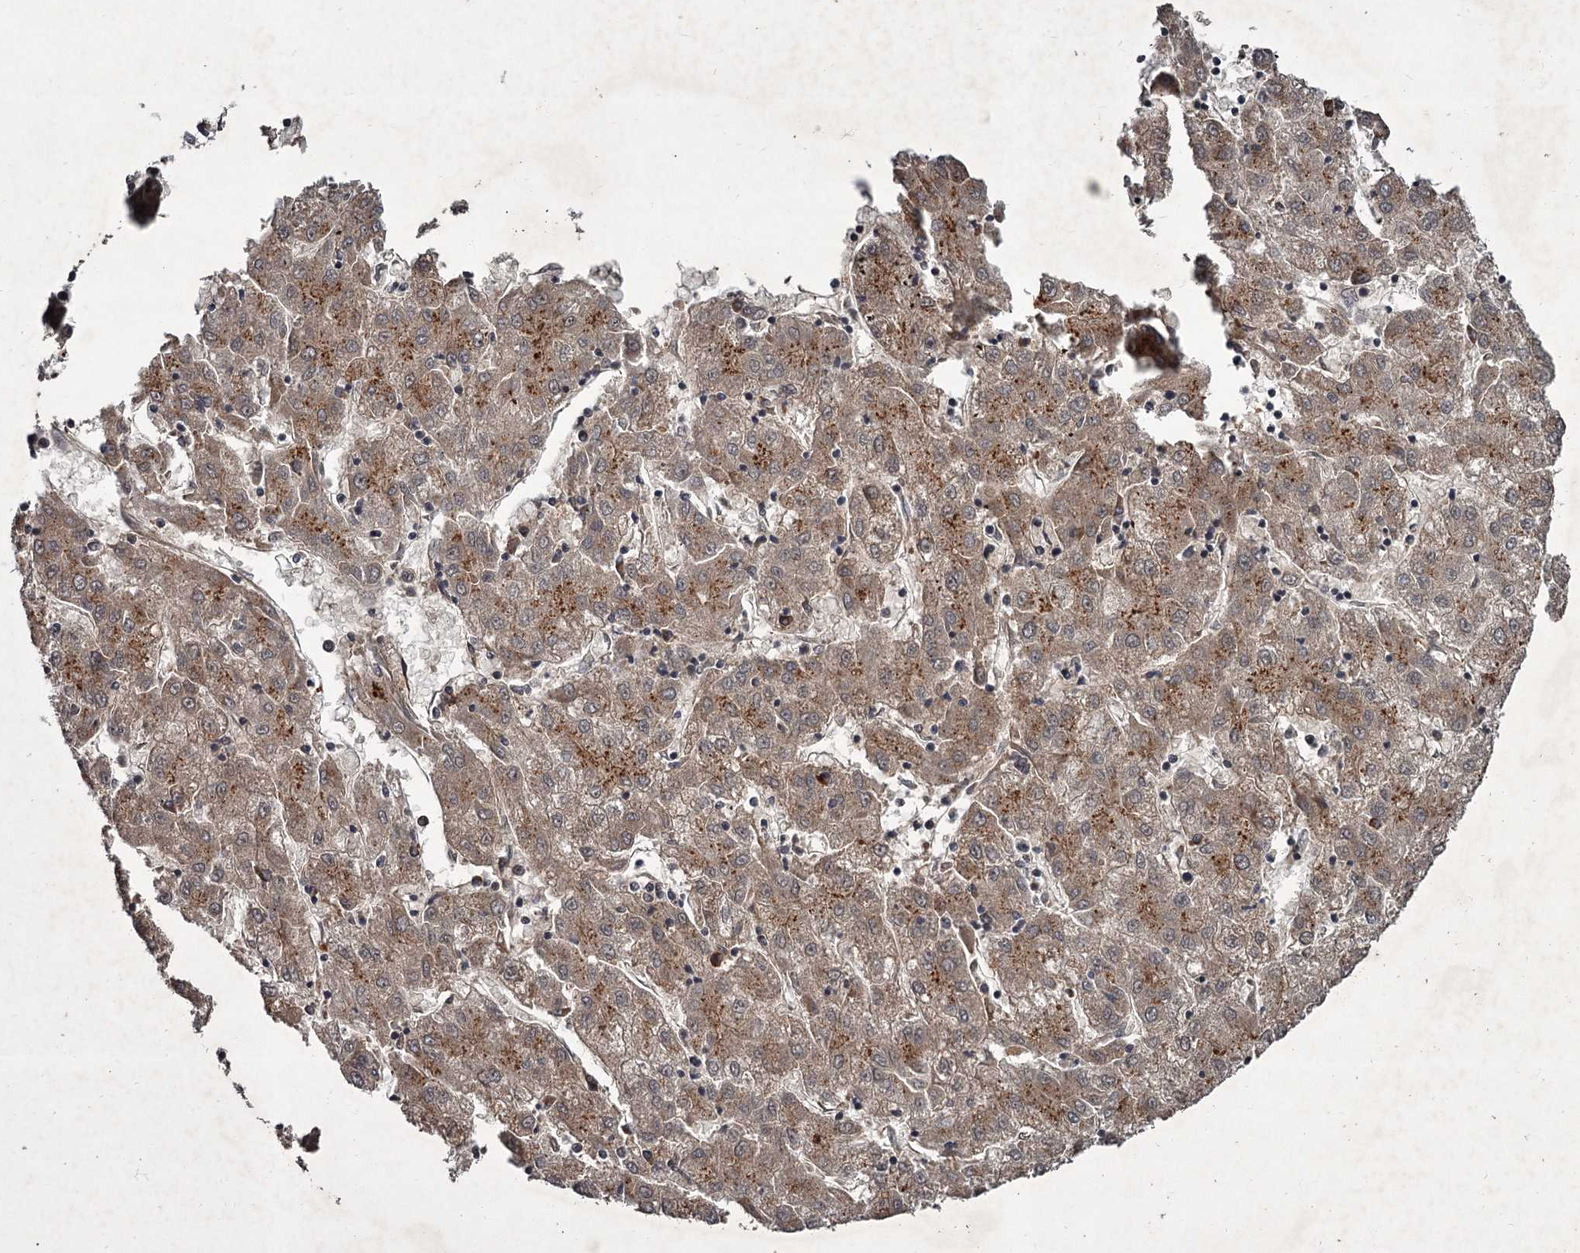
{"staining": {"intensity": "weak", "quantity": ">75%", "location": "cytoplasmic/membranous"}, "tissue": "liver cancer", "cell_type": "Tumor cells", "image_type": "cancer", "snomed": [{"axis": "morphology", "description": "Carcinoma, Hepatocellular, NOS"}, {"axis": "topography", "description": "Liver"}], "caption": "A photomicrograph of hepatocellular carcinoma (liver) stained for a protein reveals weak cytoplasmic/membranous brown staining in tumor cells.", "gene": "UNC93B1", "patient": {"sex": "male", "age": 72}}